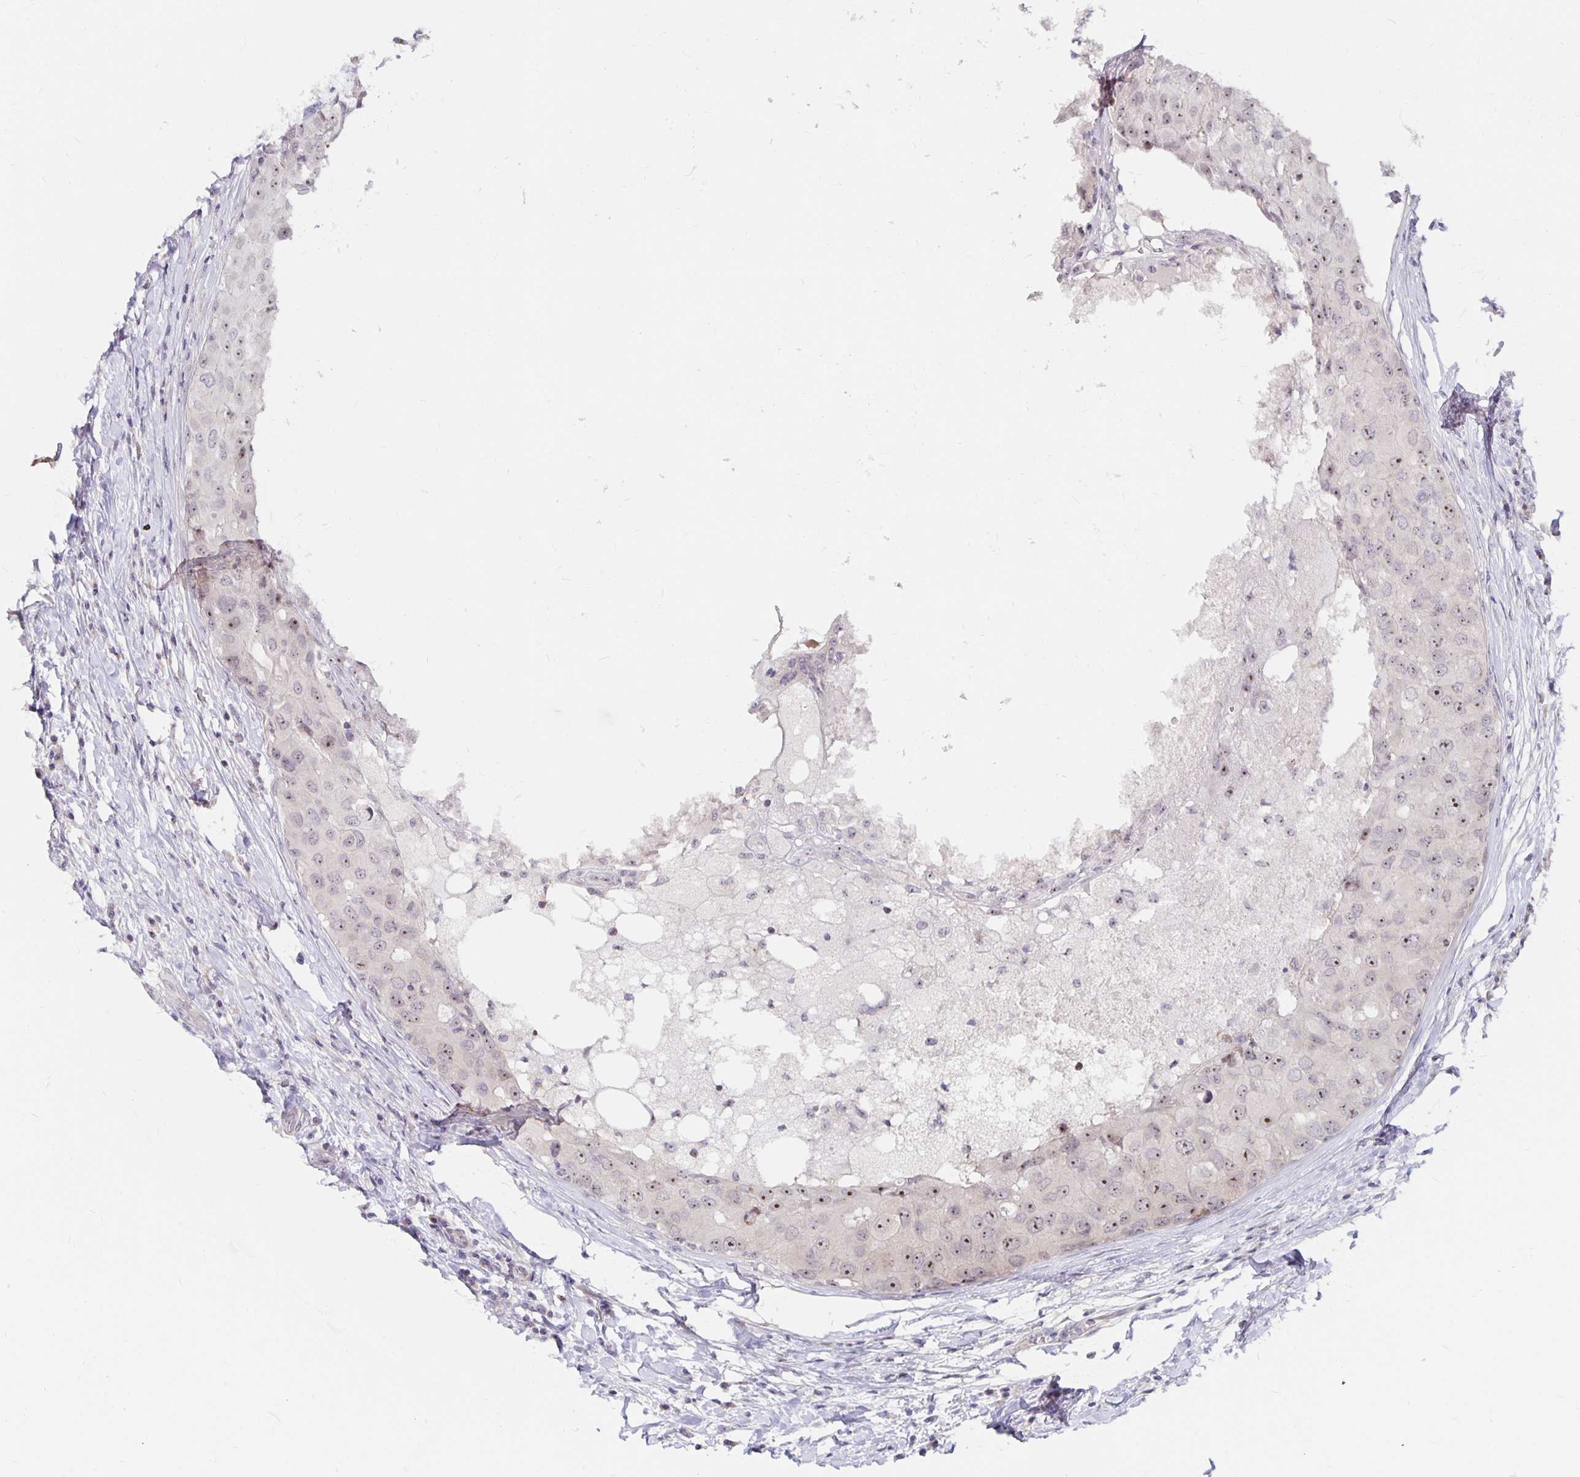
{"staining": {"intensity": "moderate", "quantity": ">75%", "location": "nuclear"}, "tissue": "breast cancer", "cell_type": "Tumor cells", "image_type": "cancer", "snomed": [{"axis": "morphology", "description": "Duct carcinoma"}, {"axis": "topography", "description": "Breast"}], "caption": "Immunohistochemistry (IHC) of human intraductal carcinoma (breast) exhibits medium levels of moderate nuclear positivity in approximately >75% of tumor cells.", "gene": "NUP85", "patient": {"sex": "female", "age": 27}}